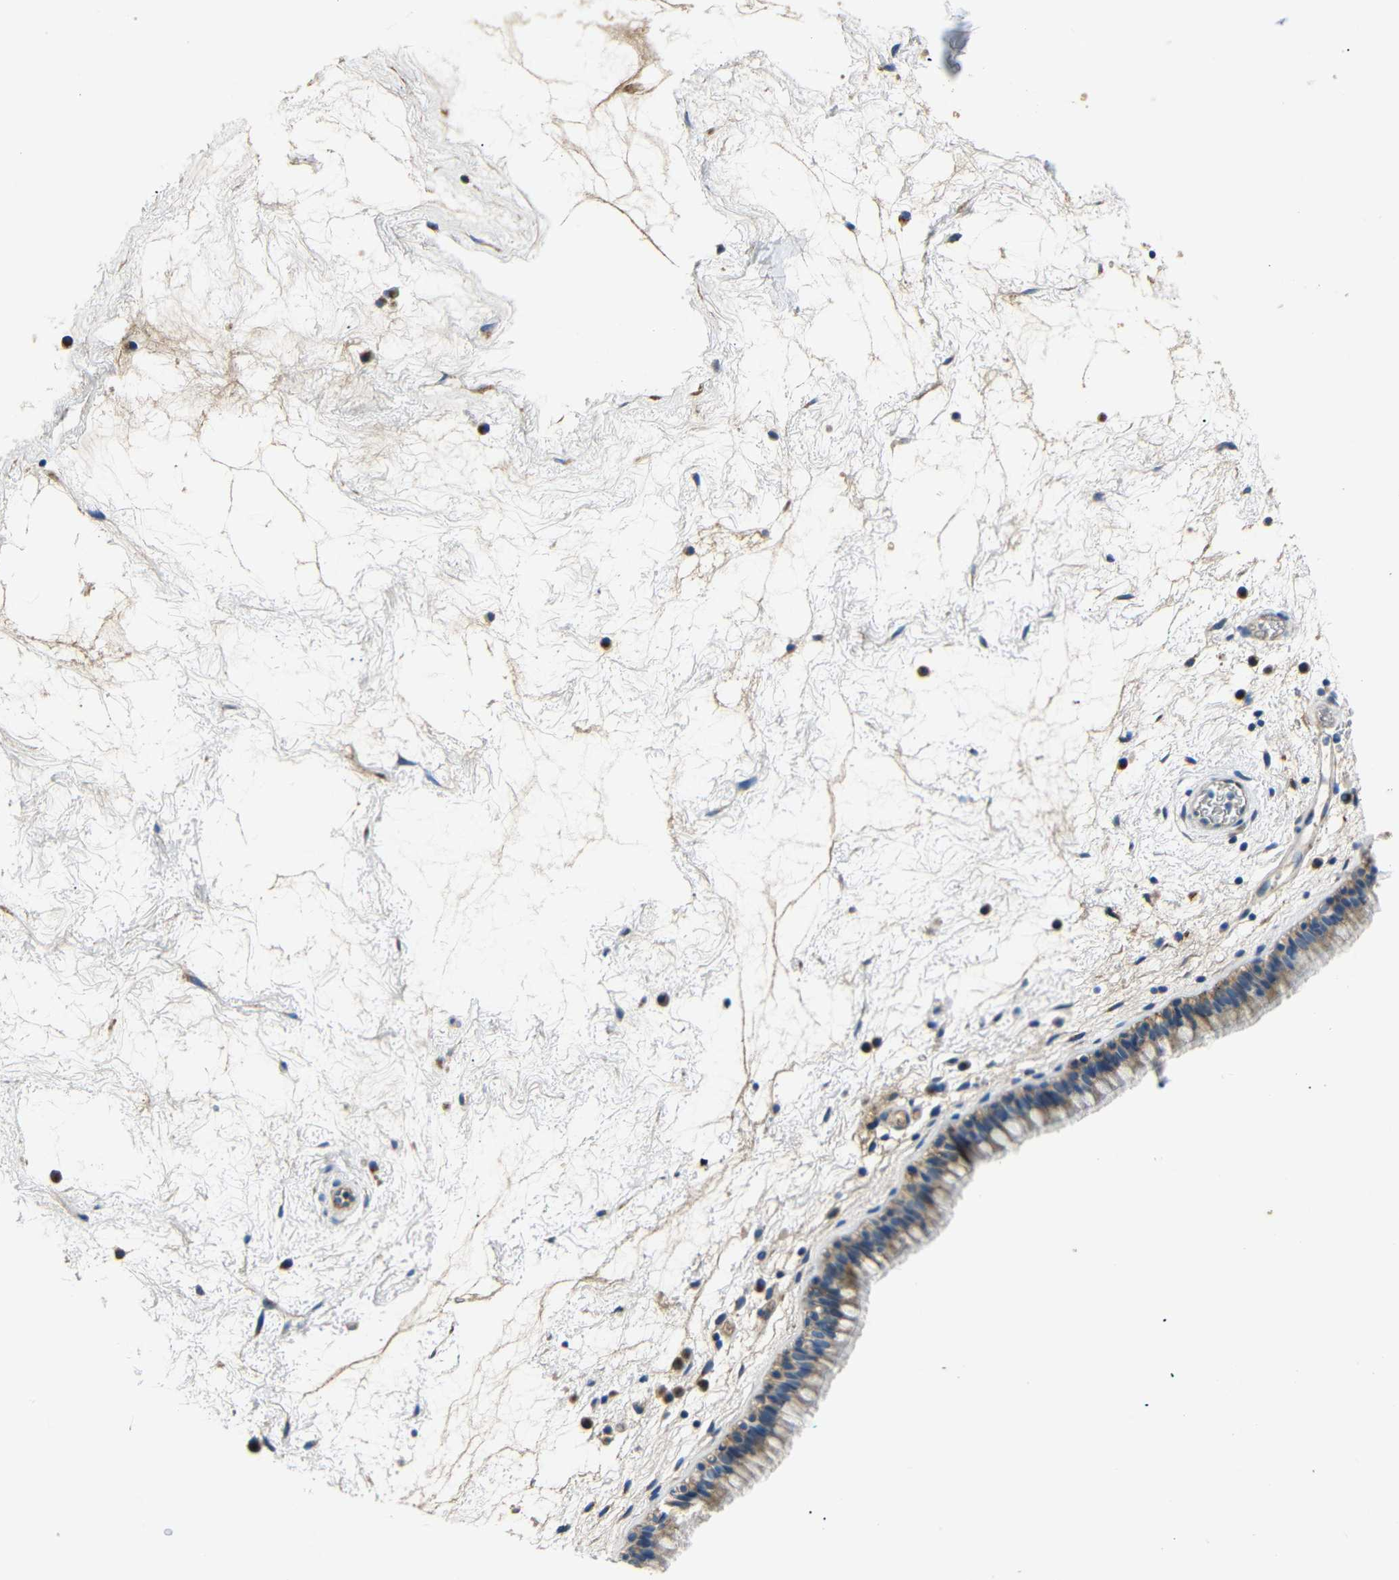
{"staining": {"intensity": "moderate", "quantity": ">75%", "location": "cytoplasmic/membranous"}, "tissue": "nasopharynx", "cell_type": "Respiratory epithelial cells", "image_type": "normal", "snomed": [{"axis": "morphology", "description": "Normal tissue, NOS"}, {"axis": "morphology", "description": "Inflammation, NOS"}, {"axis": "topography", "description": "Nasopharynx"}], "caption": "This is an image of immunohistochemistry staining of unremarkable nasopharynx, which shows moderate positivity in the cytoplasmic/membranous of respiratory epithelial cells.", "gene": "NETO2", "patient": {"sex": "male", "age": 48}}